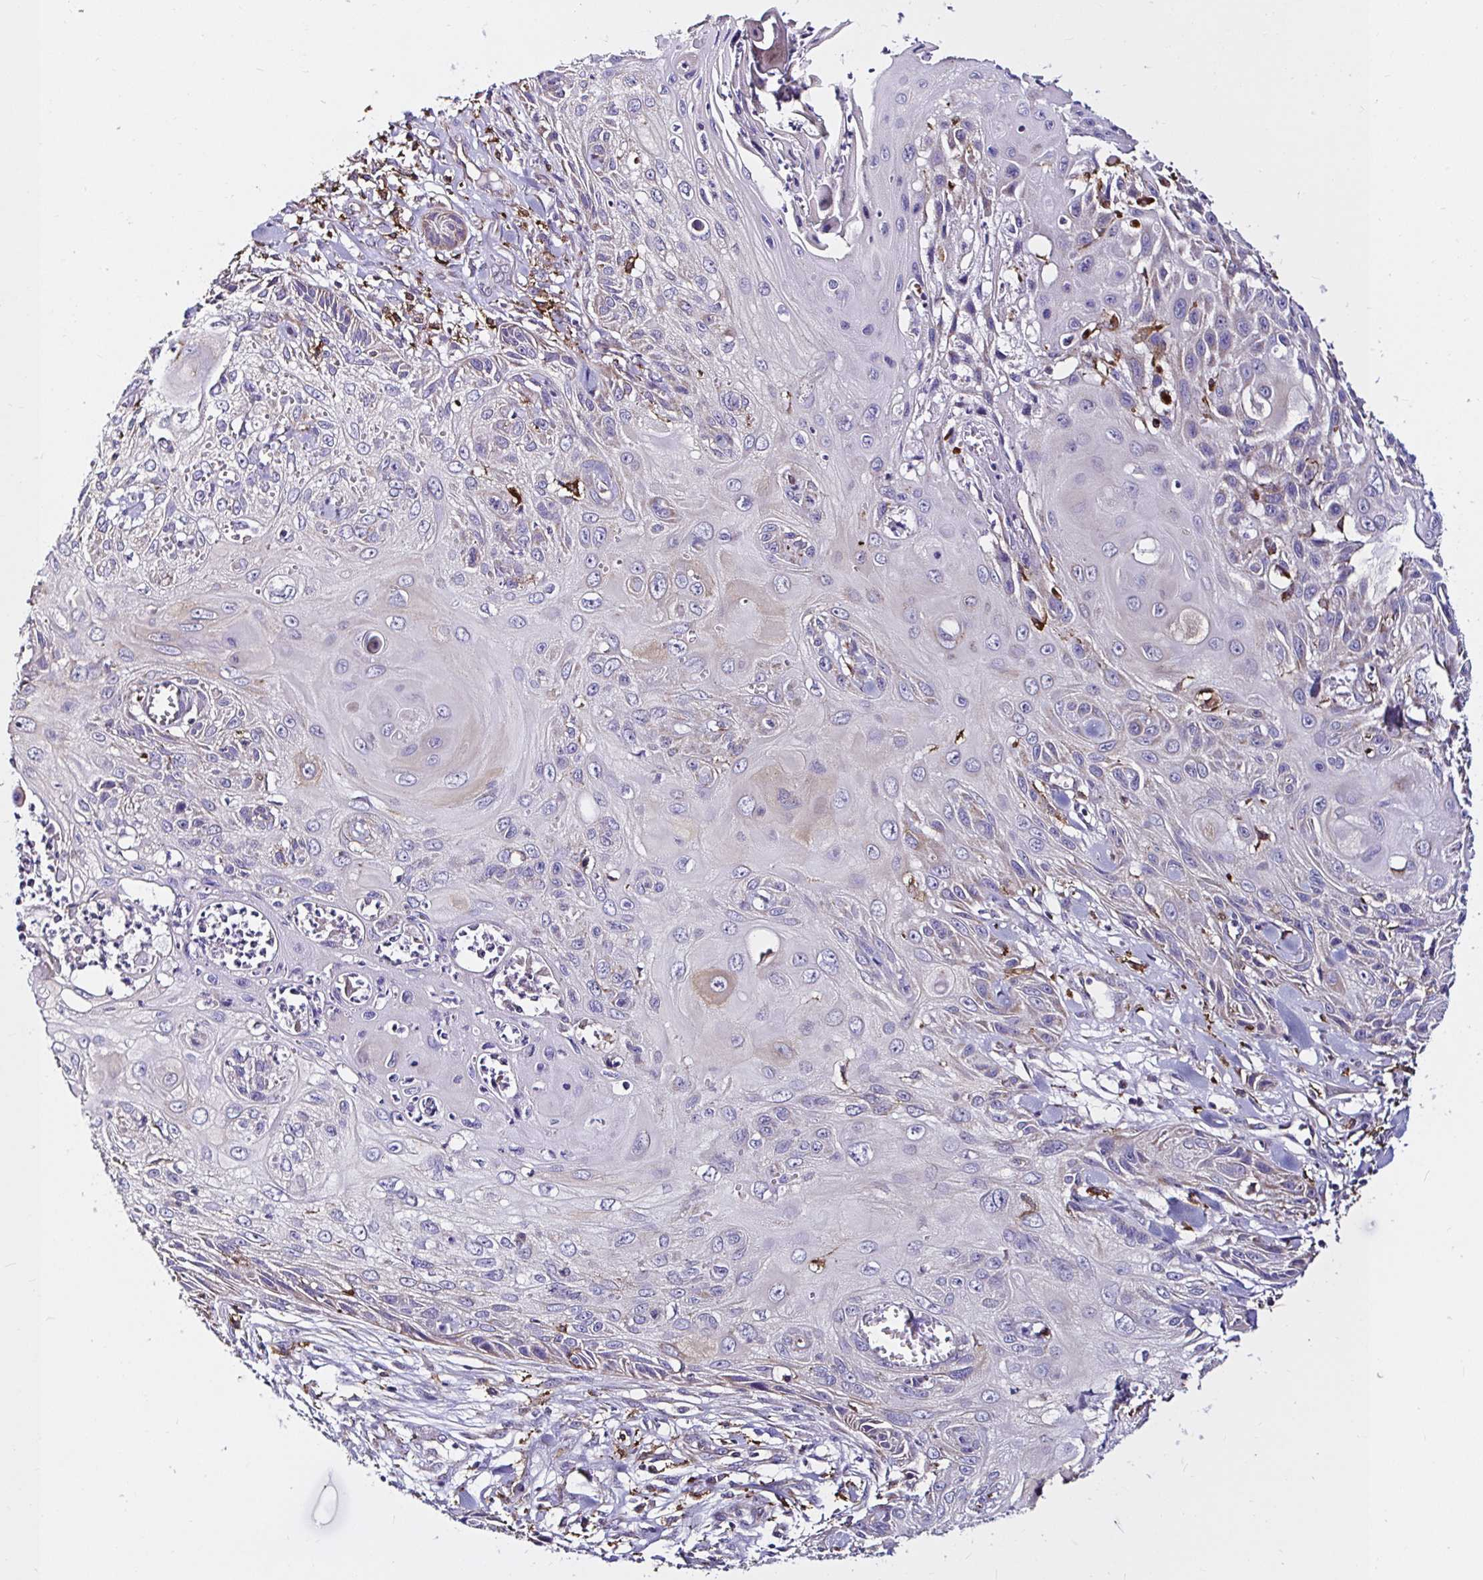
{"staining": {"intensity": "moderate", "quantity": "<25%", "location": "cytoplasmic/membranous"}, "tissue": "skin cancer", "cell_type": "Tumor cells", "image_type": "cancer", "snomed": [{"axis": "morphology", "description": "Squamous cell carcinoma, NOS"}, {"axis": "topography", "description": "Skin"}, {"axis": "topography", "description": "Vulva"}], "caption": "Immunohistochemistry (IHC) staining of squamous cell carcinoma (skin), which reveals low levels of moderate cytoplasmic/membranous staining in approximately <25% of tumor cells indicating moderate cytoplasmic/membranous protein expression. The staining was performed using DAB (brown) for protein detection and nuclei were counterstained in hematoxylin (blue).", "gene": "MSR1", "patient": {"sex": "female", "age": 83}}